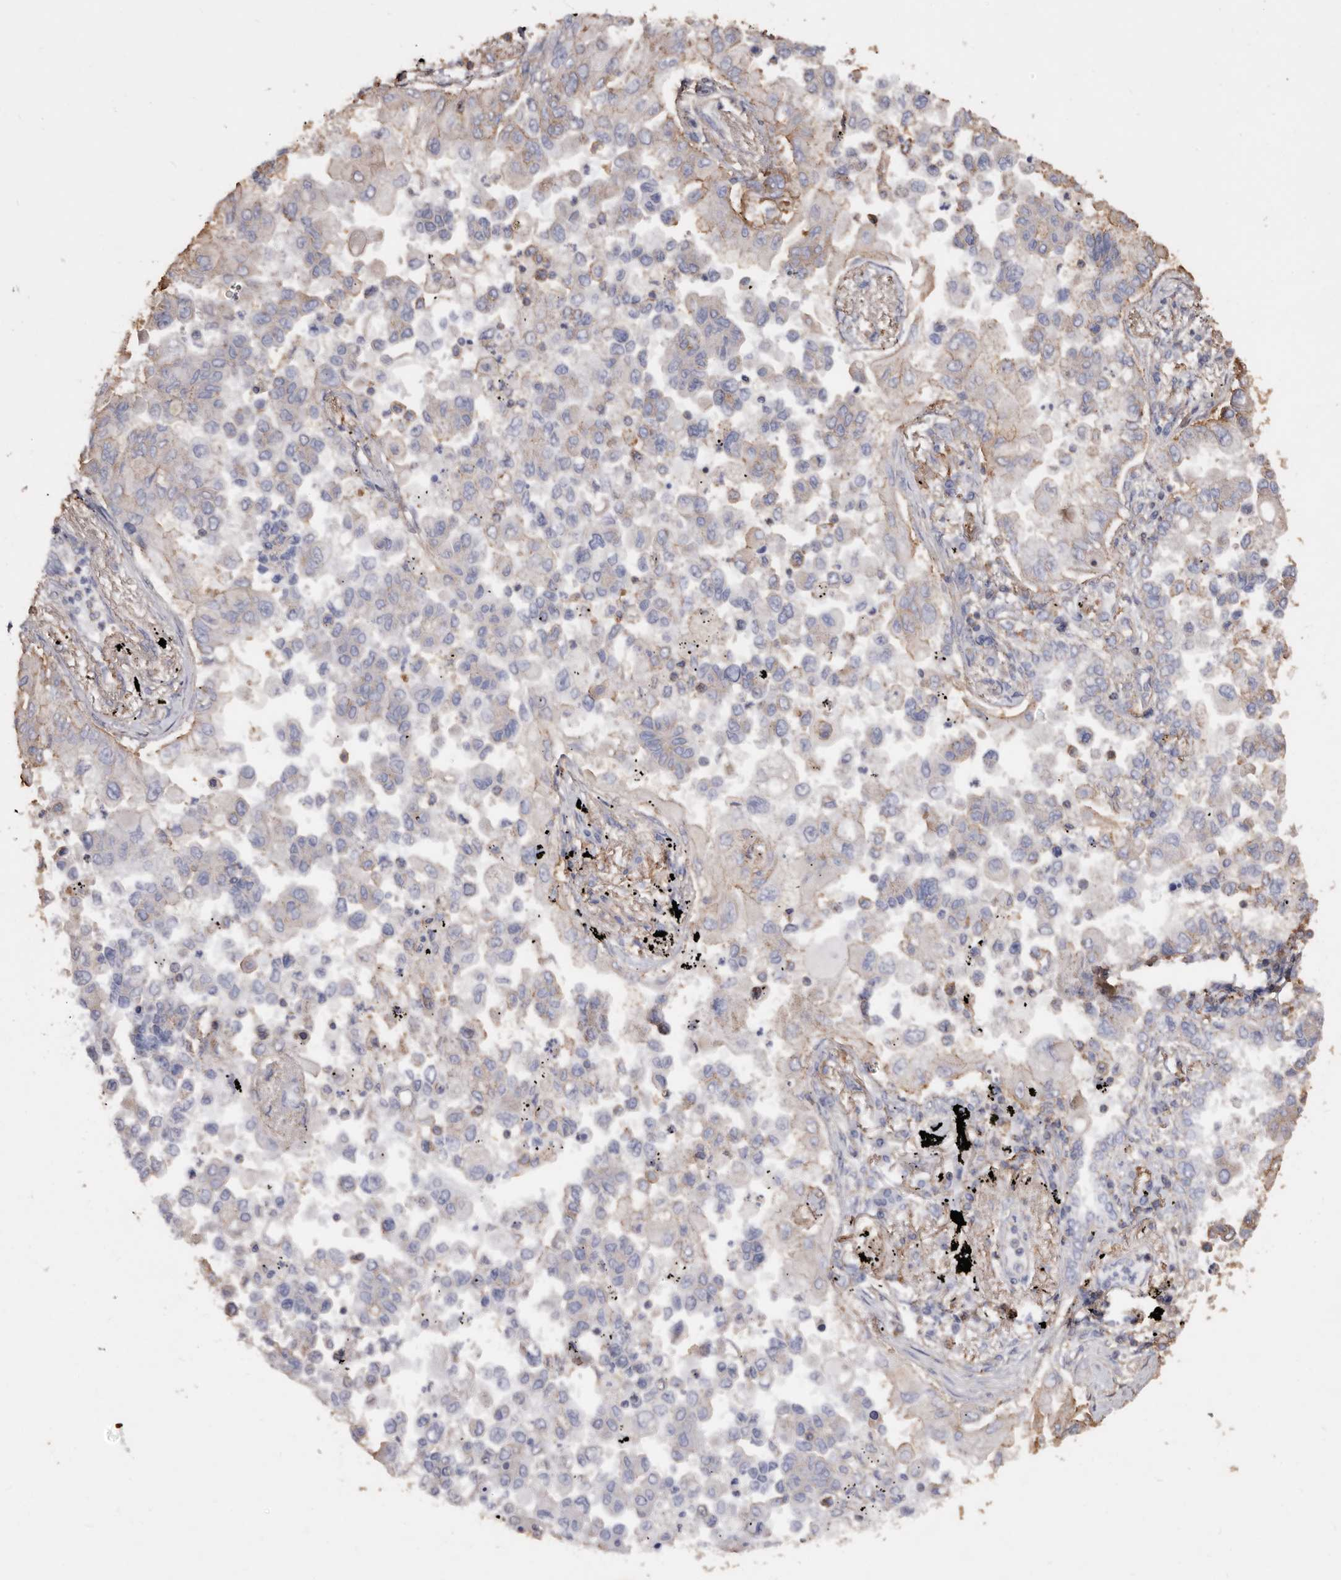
{"staining": {"intensity": "weak", "quantity": "<25%", "location": "cytoplasmic/membranous"}, "tissue": "lung cancer", "cell_type": "Tumor cells", "image_type": "cancer", "snomed": [{"axis": "morphology", "description": "Adenocarcinoma, NOS"}, {"axis": "topography", "description": "Lung"}], "caption": "Adenocarcinoma (lung) stained for a protein using immunohistochemistry (IHC) reveals no staining tumor cells.", "gene": "COQ8B", "patient": {"sex": "female", "age": 67}}